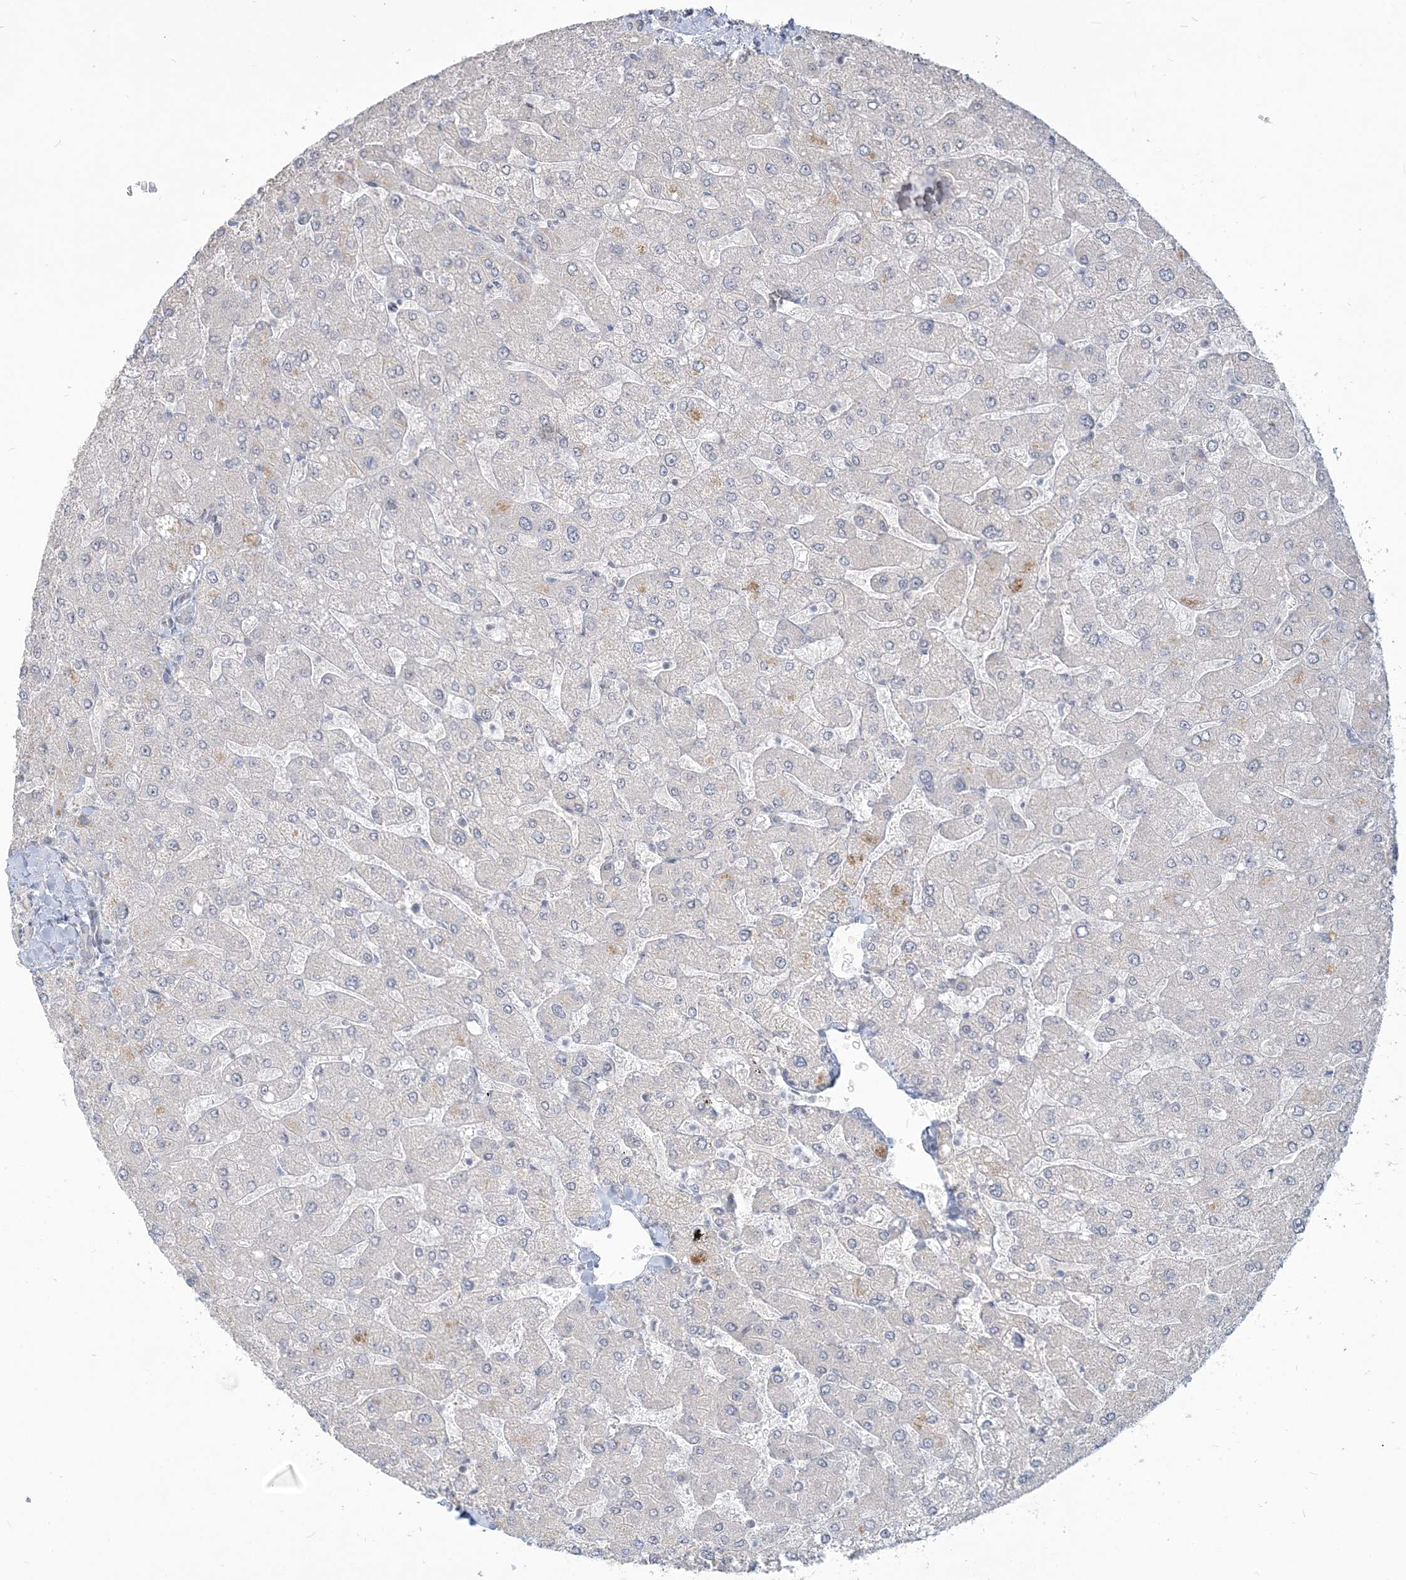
{"staining": {"intensity": "negative", "quantity": "none", "location": "none"}, "tissue": "liver", "cell_type": "Cholangiocytes", "image_type": "normal", "snomed": [{"axis": "morphology", "description": "Normal tissue, NOS"}, {"axis": "topography", "description": "Liver"}], "caption": "The micrograph demonstrates no staining of cholangiocytes in unremarkable liver.", "gene": "SDAD1", "patient": {"sex": "male", "age": 55}}